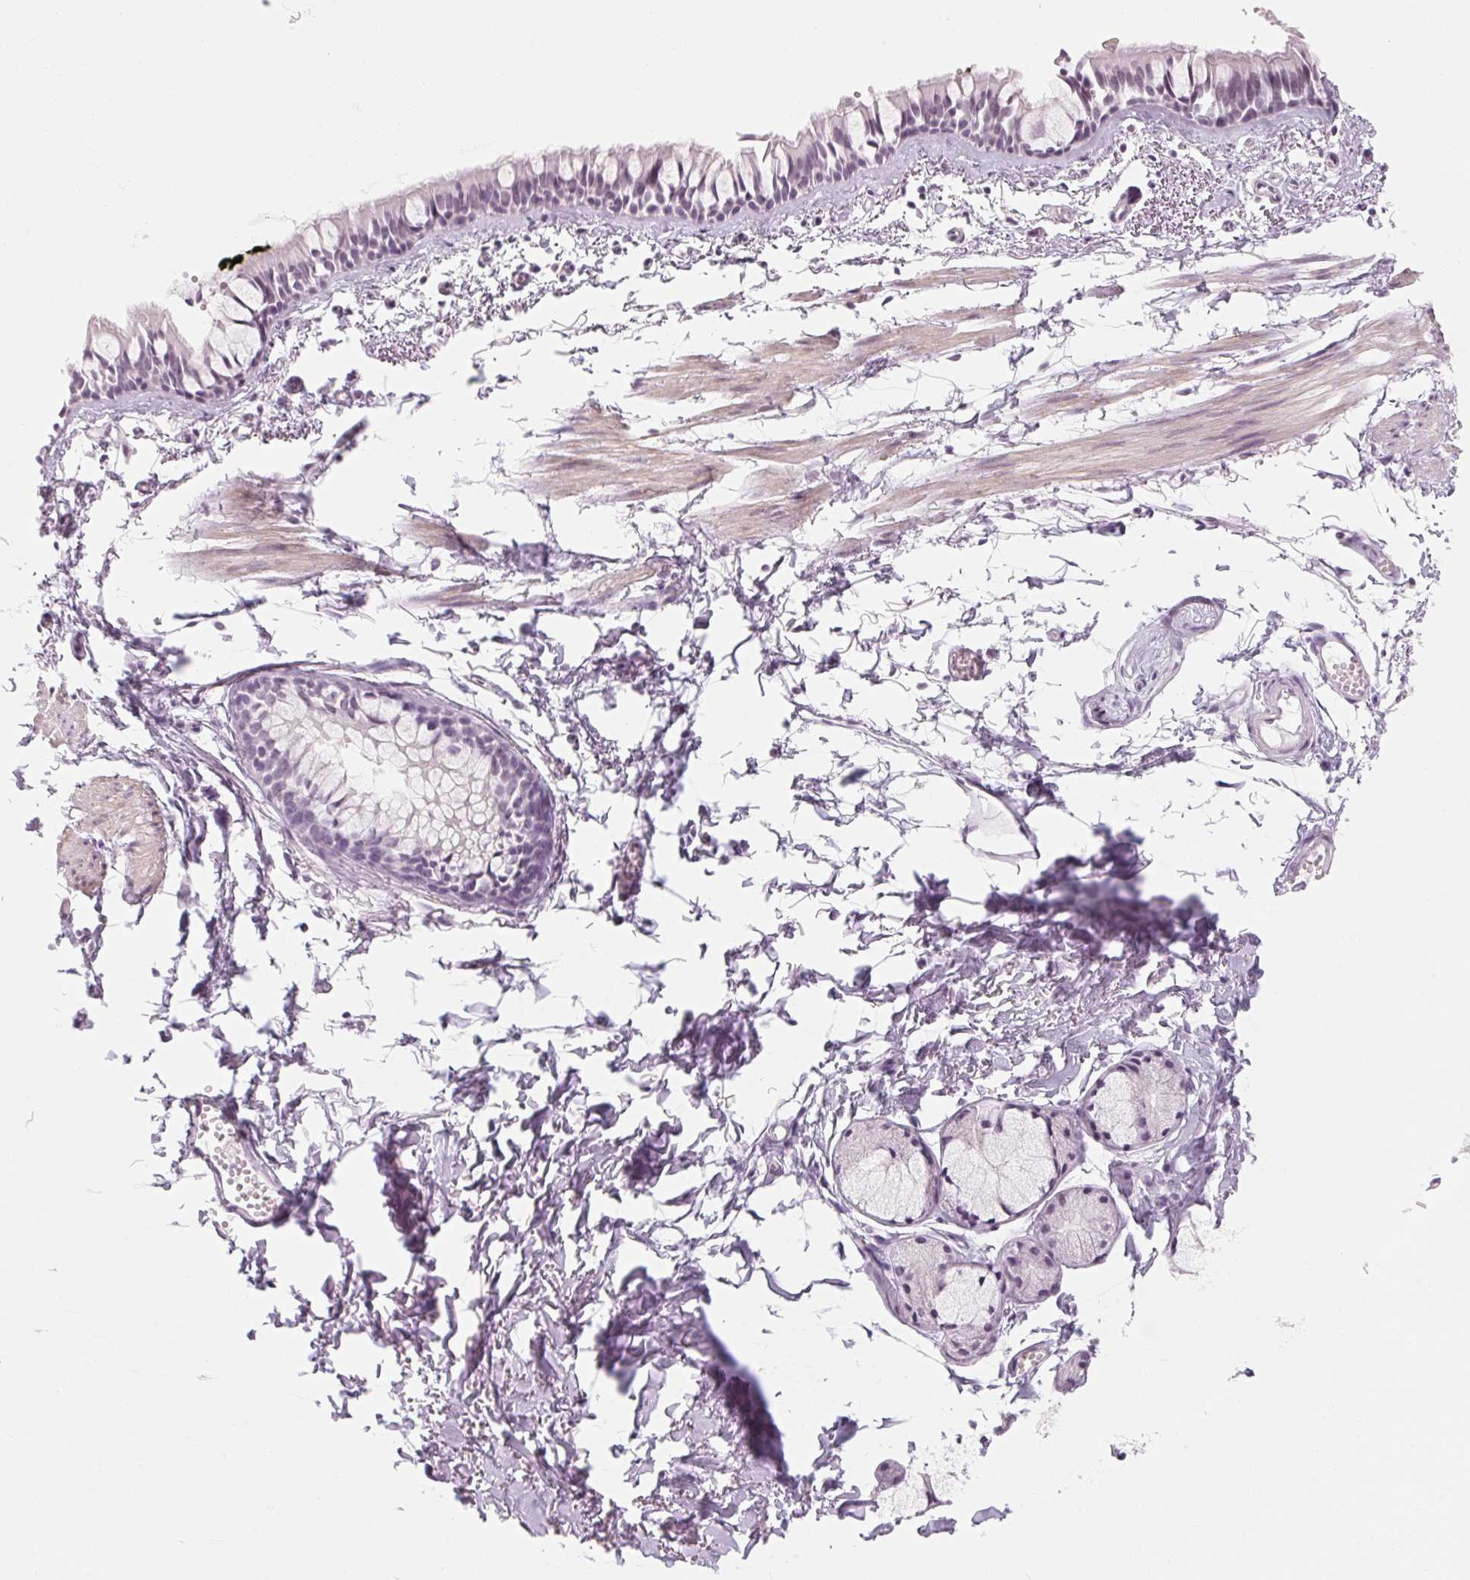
{"staining": {"intensity": "negative", "quantity": "none", "location": "none"}, "tissue": "bronchus", "cell_type": "Respiratory epithelial cells", "image_type": "normal", "snomed": [{"axis": "morphology", "description": "Normal tissue, NOS"}, {"axis": "topography", "description": "Bronchus"}], "caption": "An immunohistochemistry histopathology image of normal bronchus is shown. There is no staining in respiratory epithelial cells of bronchus. Nuclei are stained in blue.", "gene": "ZIC4", "patient": {"sex": "female", "age": 59}}